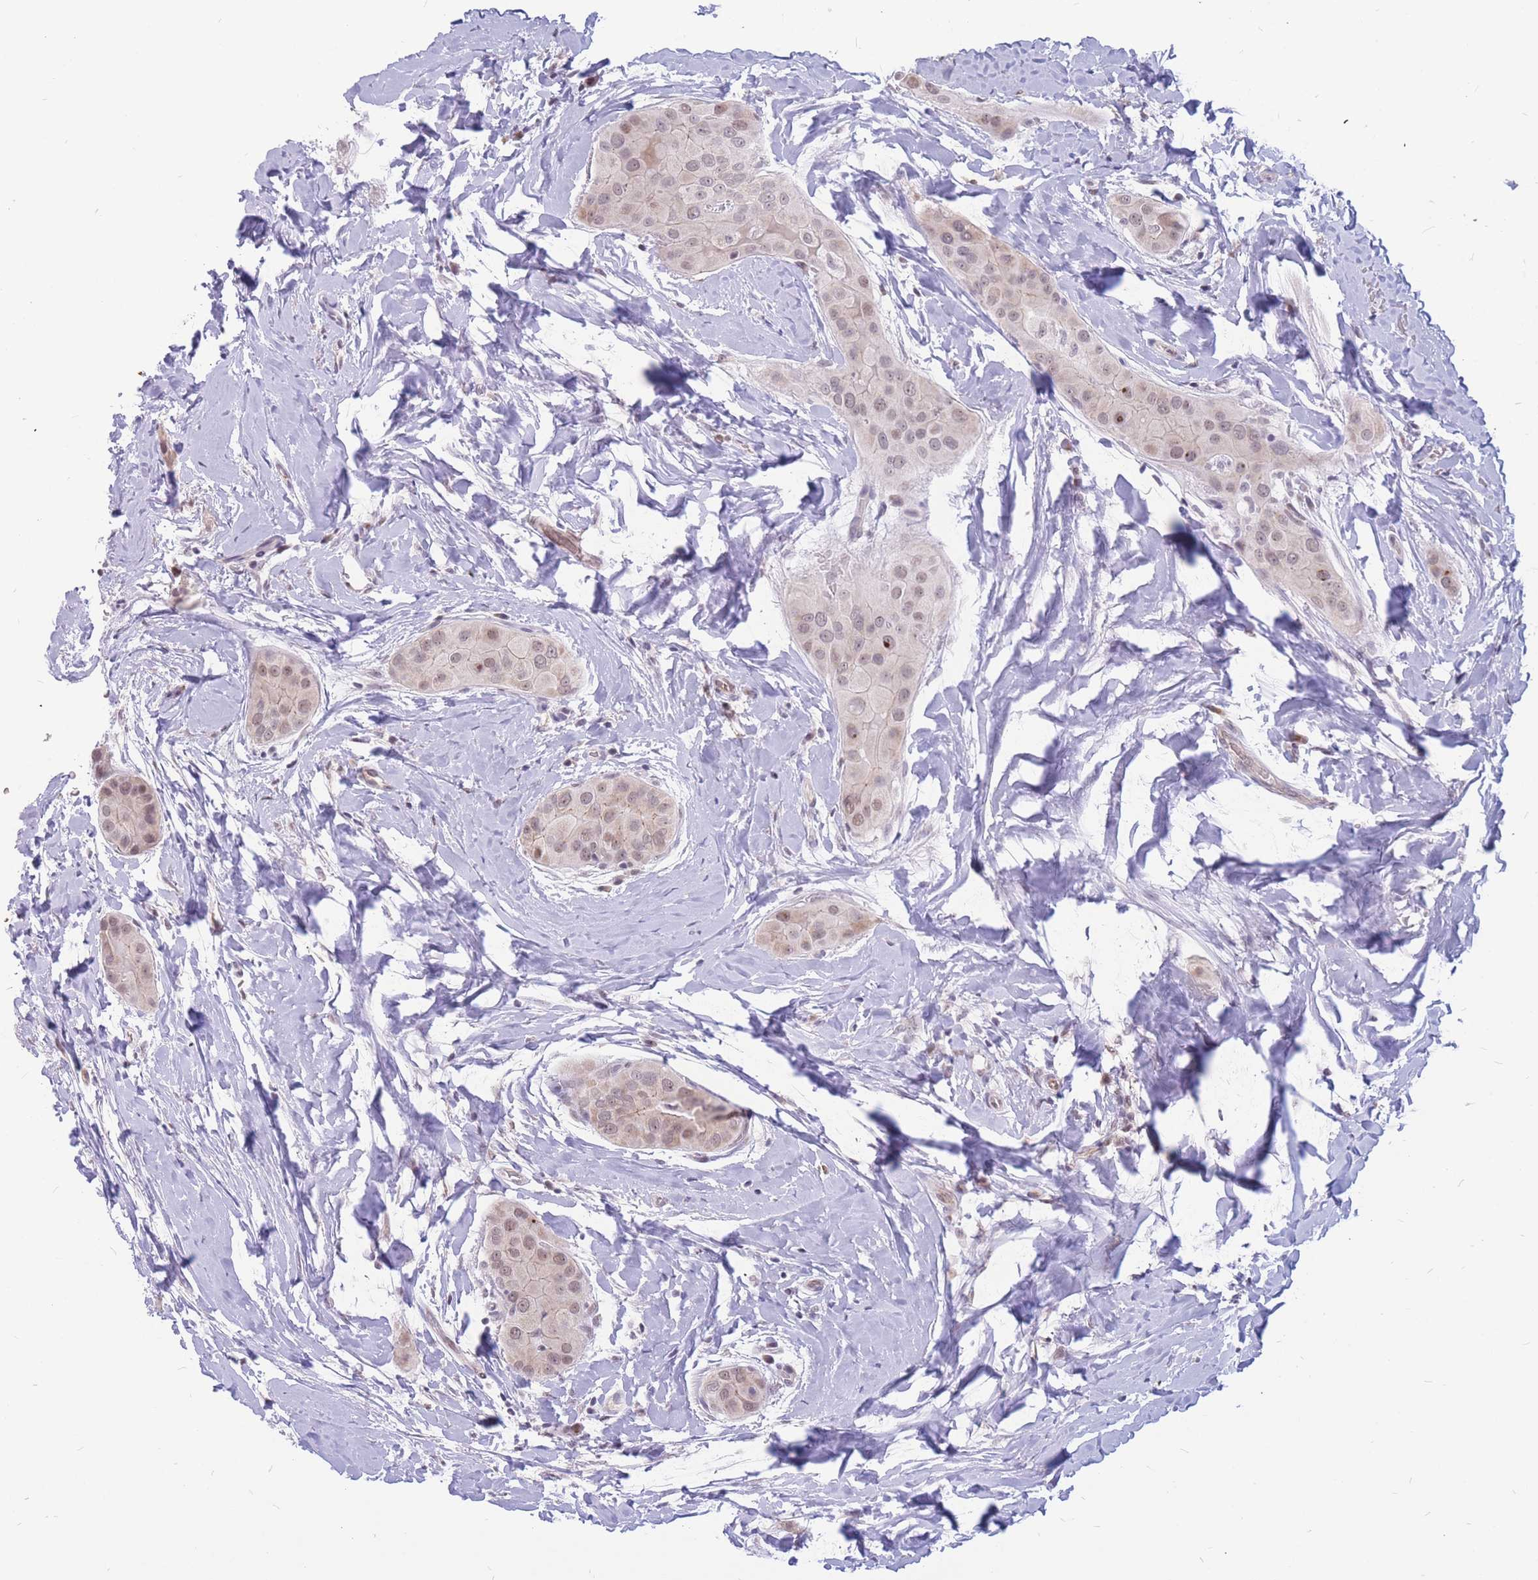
{"staining": {"intensity": "weak", "quantity": "25%-75%", "location": "nuclear"}, "tissue": "thyroid cancer", "cell_type": "Tumor cells", "image_type": "cancer", "snomed": [{"axis": "morphology", "description": "Papillary adenocarcinoma, NOS"}, {"axis": "topography", "description": "Thyroid gland"}], "caption": "Brown immunohistochemical staining in thyroid cancer reveals weak nuclear positivity in approximately 25%-75% of tumor cells.", "gene": "ADD2", "patient": {"sex": "male", "age": 33}}